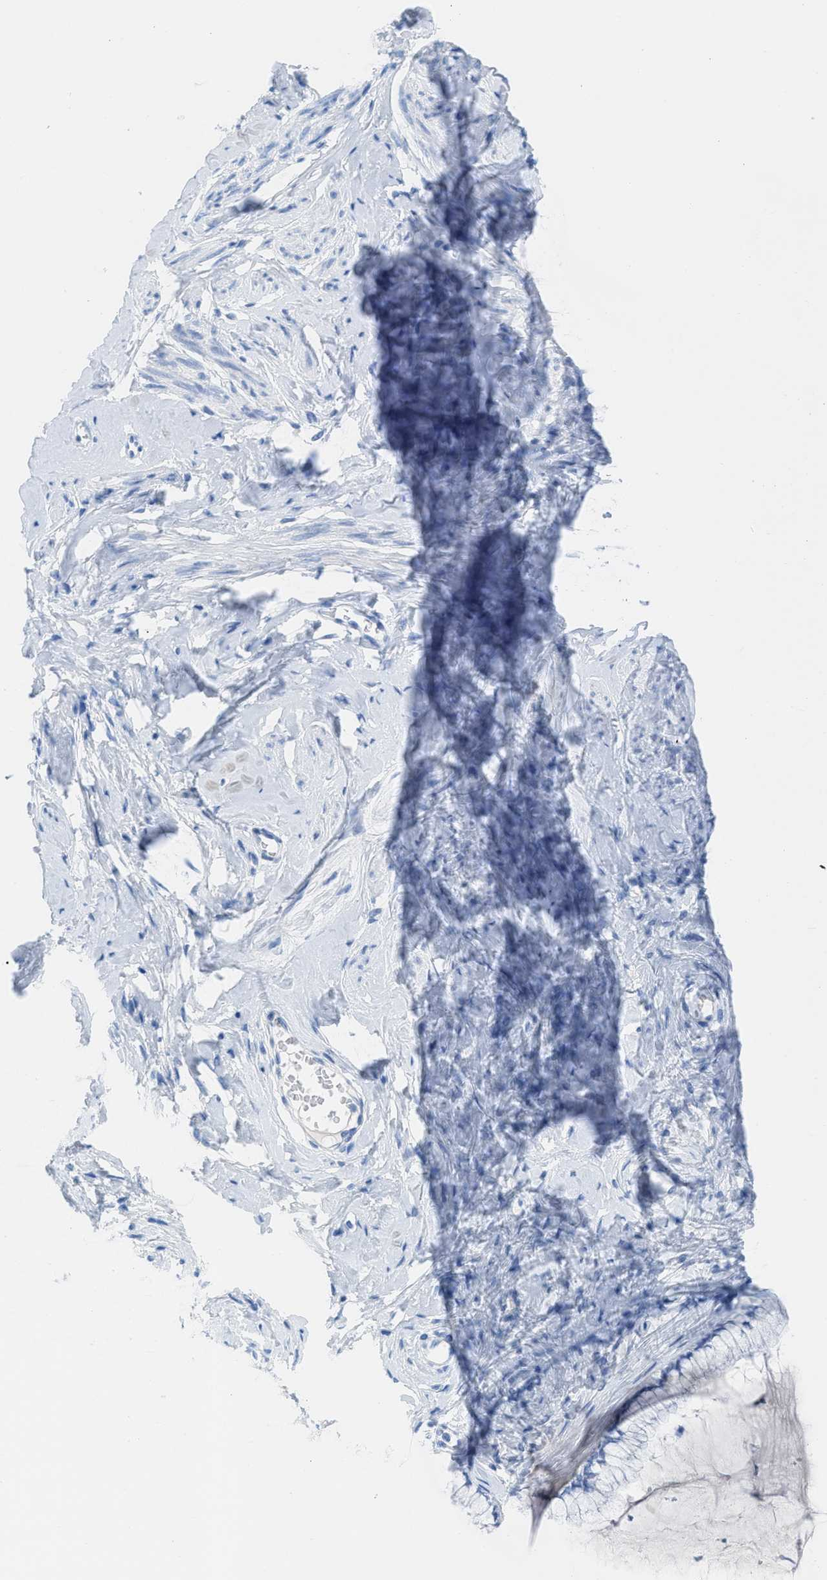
{"staining": {"intensity": "negative", "quantity": "none", "location": "none"}, "tissue": "cervix", "cell_type": "Glandular cells", "image_type": "normal", "snomed": [{"axis": "morphology", "description": "Normal tissue, NOS"}, {"axis": "topography", "description": "Cervix"}], "caption": "Photomicrograph shows no protein positivity in glandular cells of normal cervix. (DAB (3,3'-diaminobenzidine) immunohistochemistry with hematoxylin counter stain).", "gene": "TCL1A", "patient": {"sex": "female", "age": 65}}